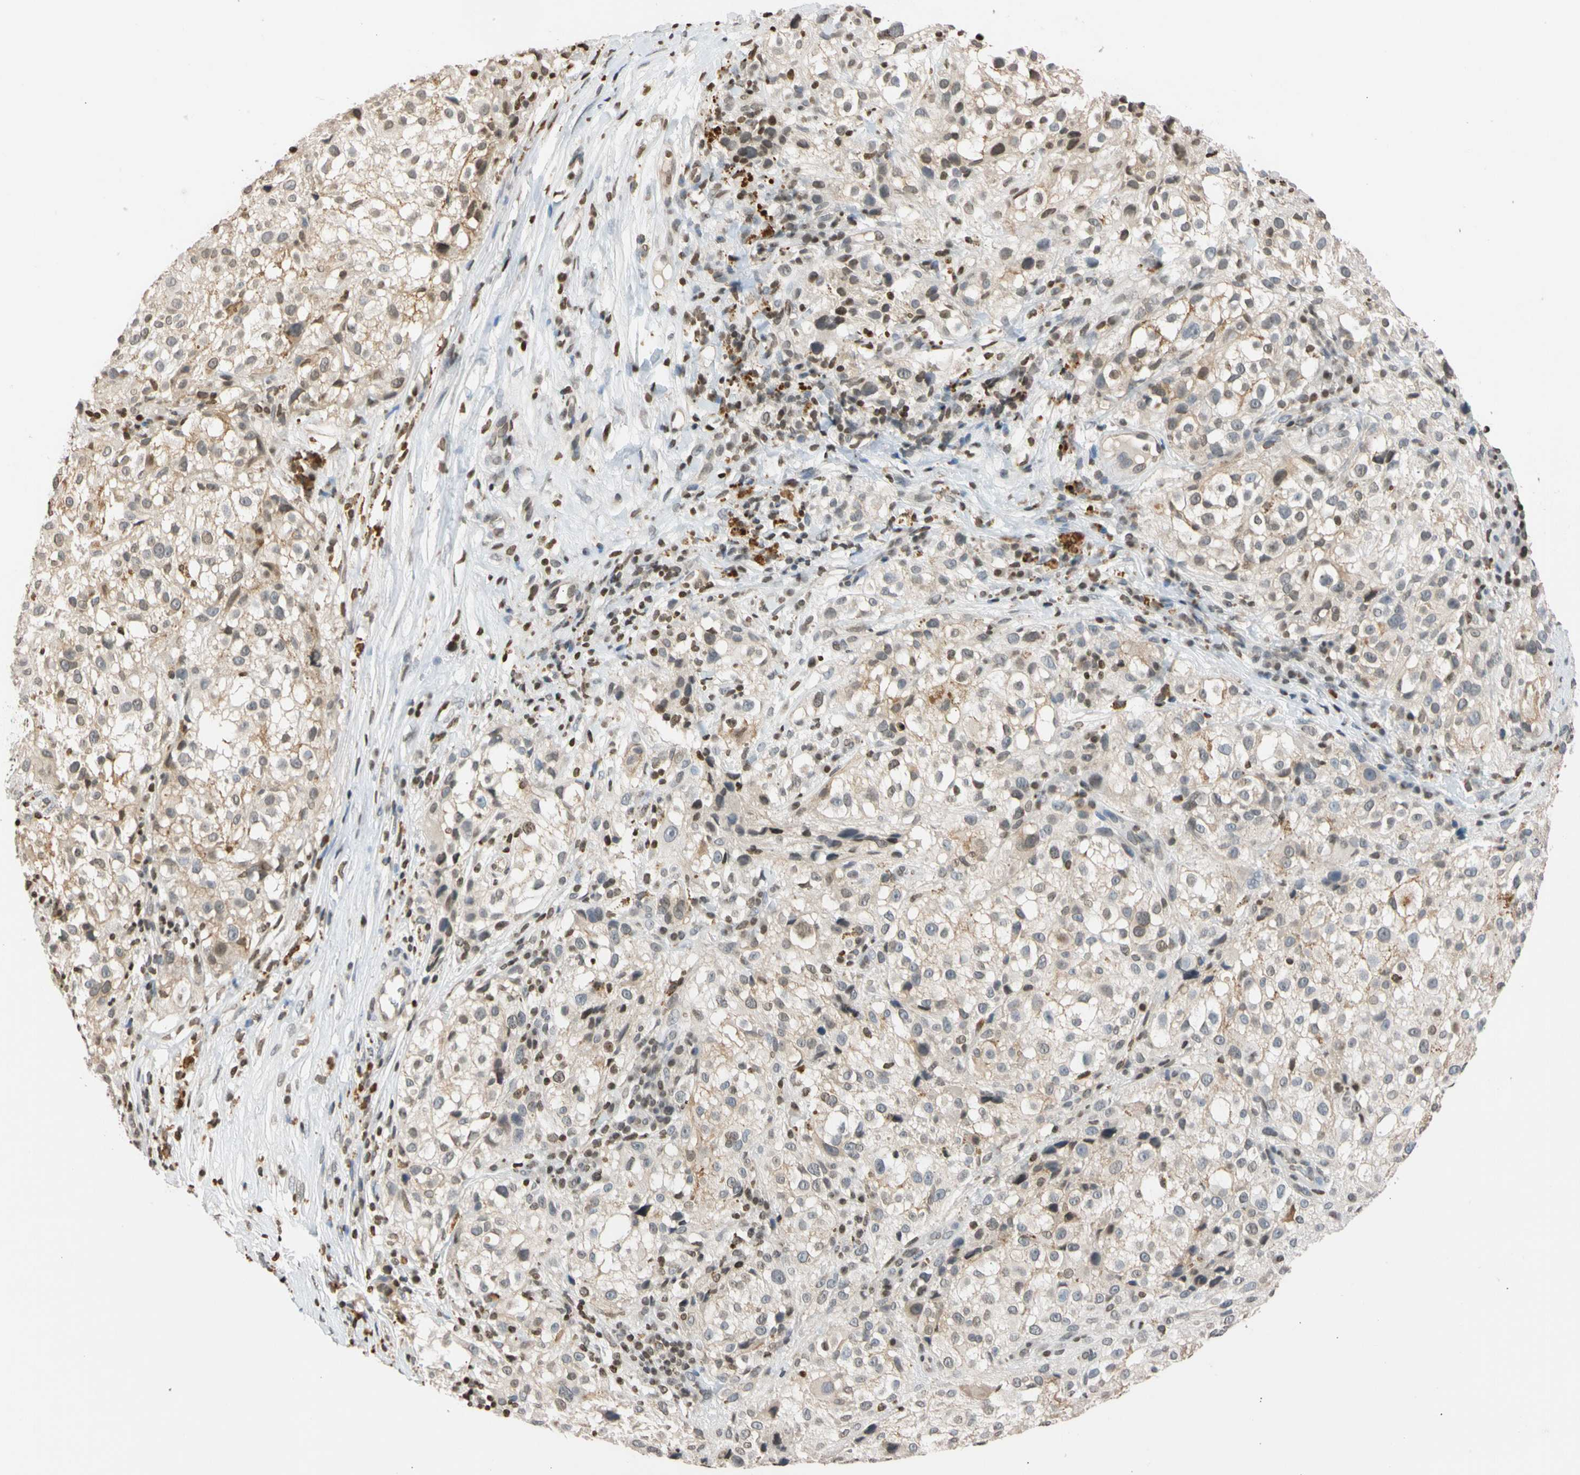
{"staining": {"intensity": "weak", "quantity": ">75%", "location": "cytoplasmic/membranous"}, "tissue": "melanoma", "cell_type": "Tumor cells", "image_type": "cancer", "snomed": [{"axis": "morphology", "description": "Necrosis, NOS"}, {"axis": "morphology", "description": "Malignant melanoma, NOS"}, {"axis": "topography", "description": "Skin"}], "caption": "Human melanoma stained with a brown dye displays weak cytoplasmic/membranous positive expression in approximately >75% of tumor cells.", "gene": "GPX4", "patient": {"sex": "female", "age": 87}}